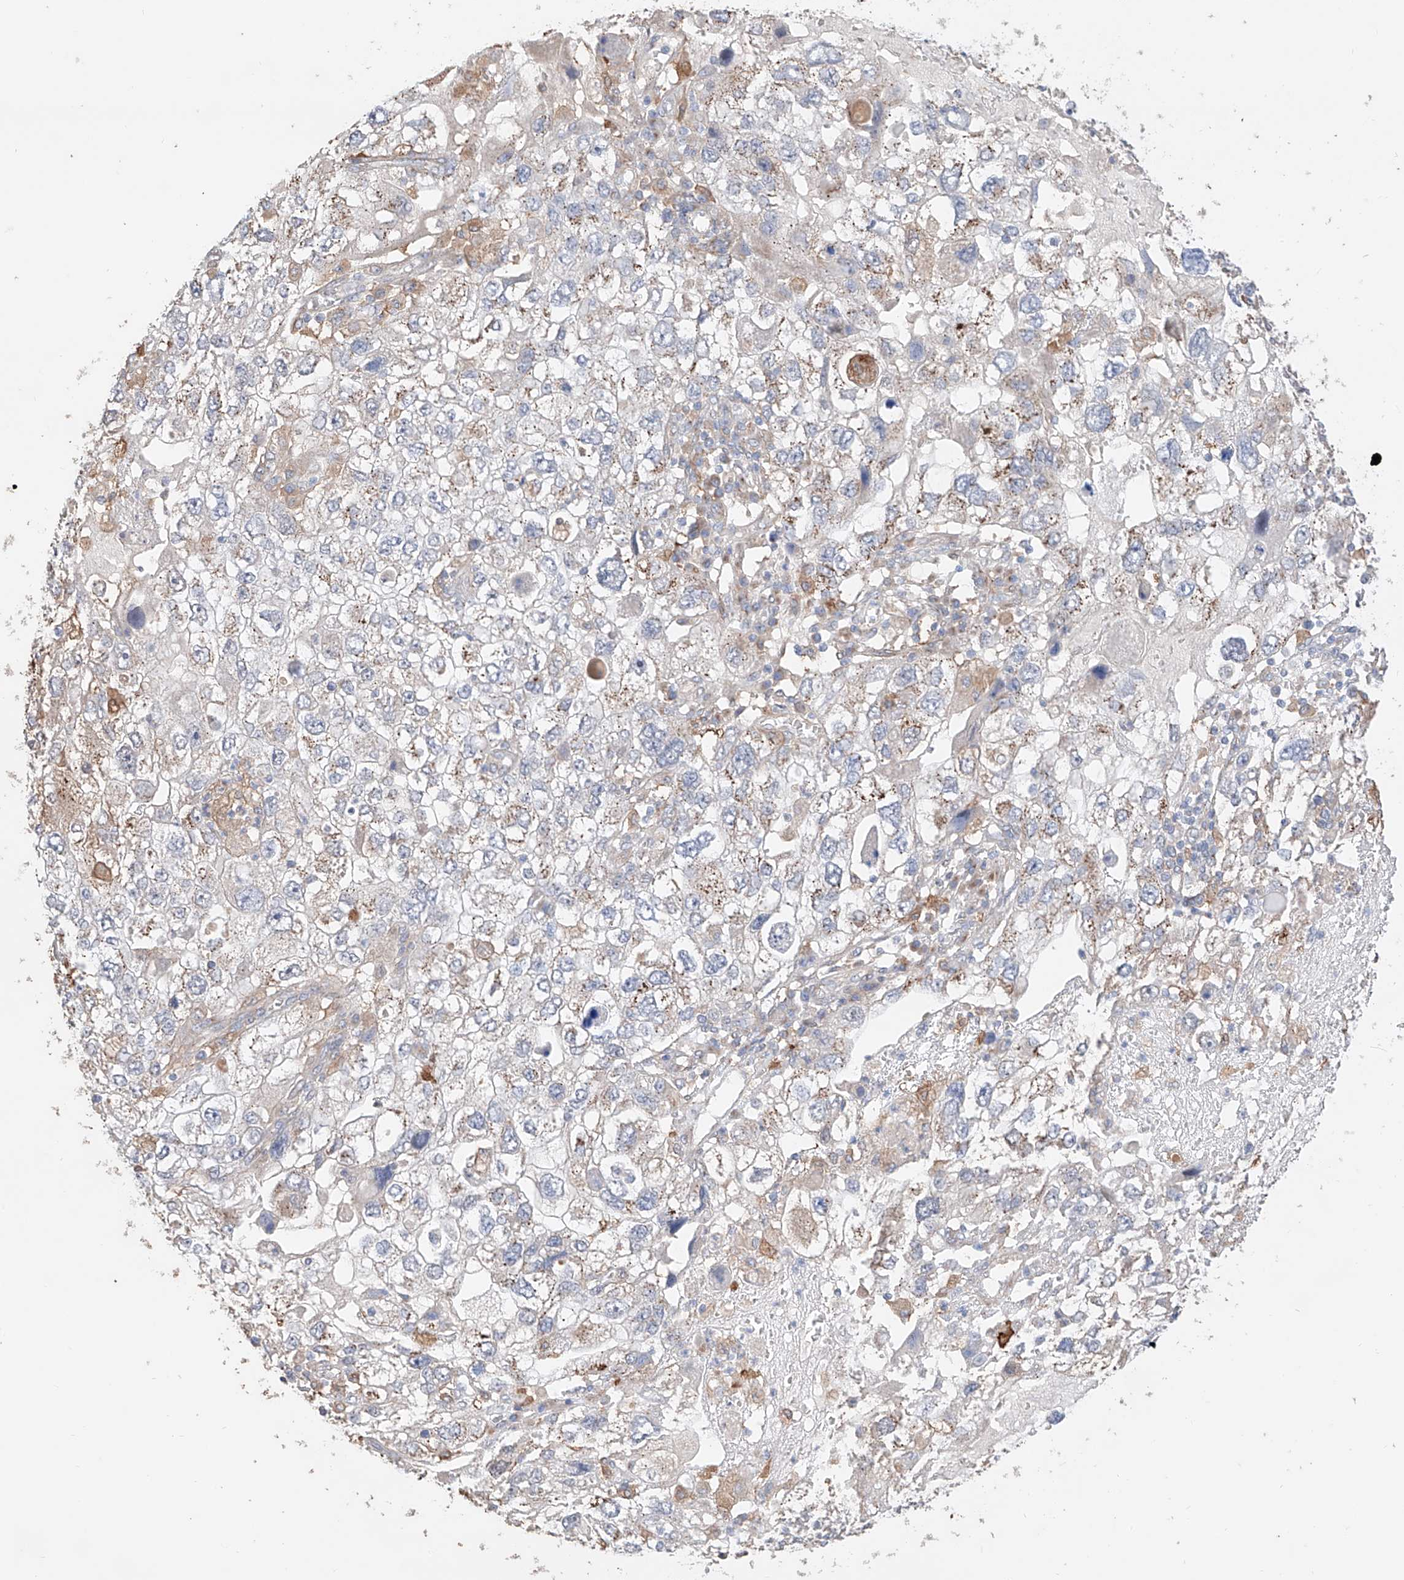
{"staining": {"intensity": "weak", "quantity": "<25%", "location": "cytoplasmic/membranous"}, "tissue": "endometrial cancer", "cell_type": "Tumor cells", "image_type": "cancer", "snomed": [{"axis": "morphology", "description": "Adenocarcinoma, NOS"}, {"axis": "topography", "description": "Endometrium"}], "caption": "Tumor cells show no significant positivity in endometrial cancer (adenocarcinoma).", "gene": "MOSPD1", "patient": {"sex": "female", "age": 49}}